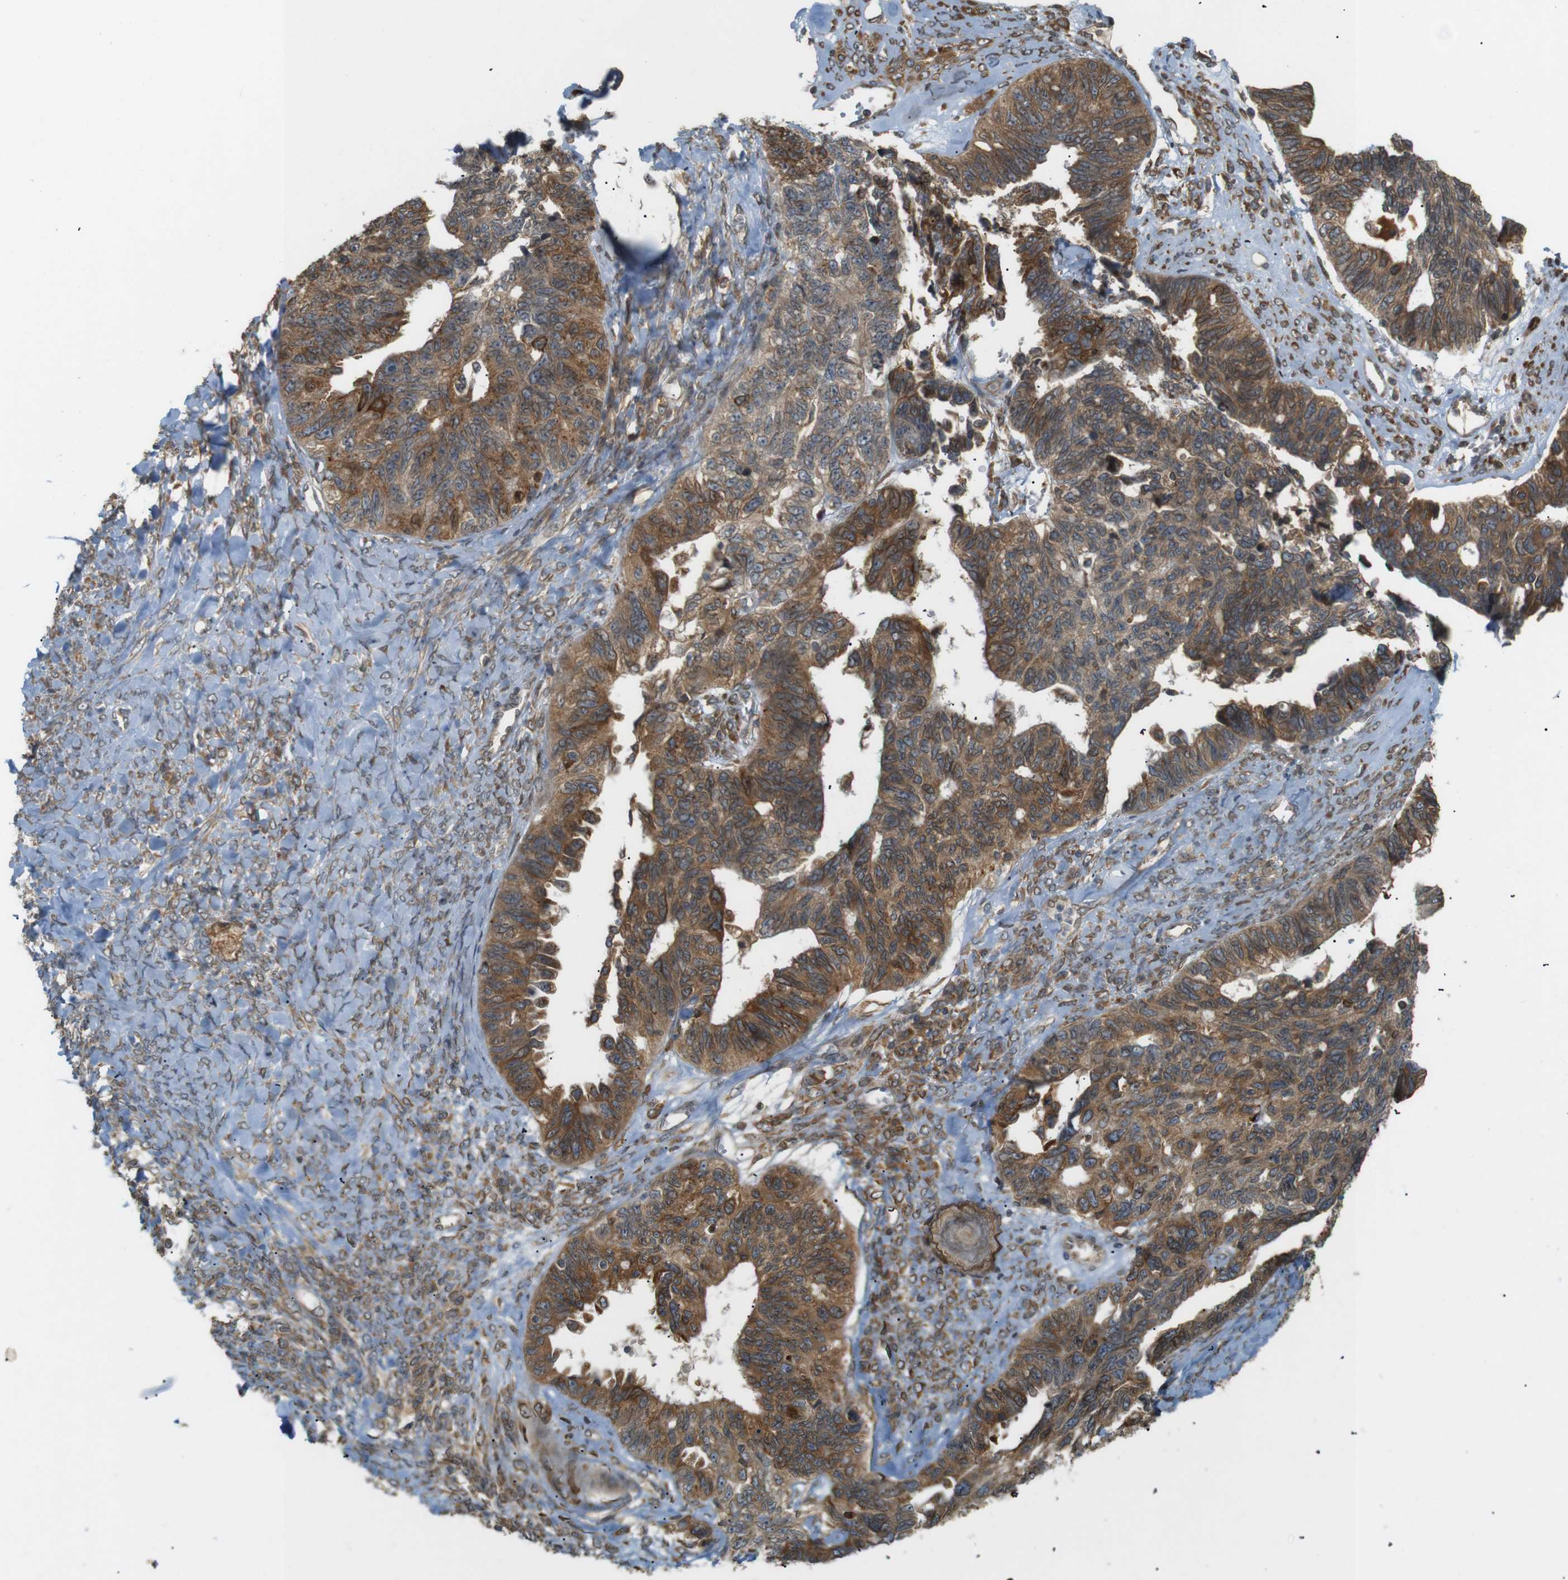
{"staining": {"intensity": "moderate", "quantity": ">75%", "location": "cytoplasmic/membranous"}, "tissue": "ovarian cancer", "cell_type": "Tumor cells", "image_type": "cancer", "snomed": [{"axis": "morphology", "description": "Cystadenocarcinoma, serous, NOS"}, {"axis": "topography", "description": "Ovary"}], "caption": "Protein expression analysis of ovarian cancer (serous cystadenocarcinoma) demonstrates moderate cytoplasmic/membranous staining in about >75% of tumor cells.", "gene": "TMED4", "patient": {"sex": "female", "age": 79}}